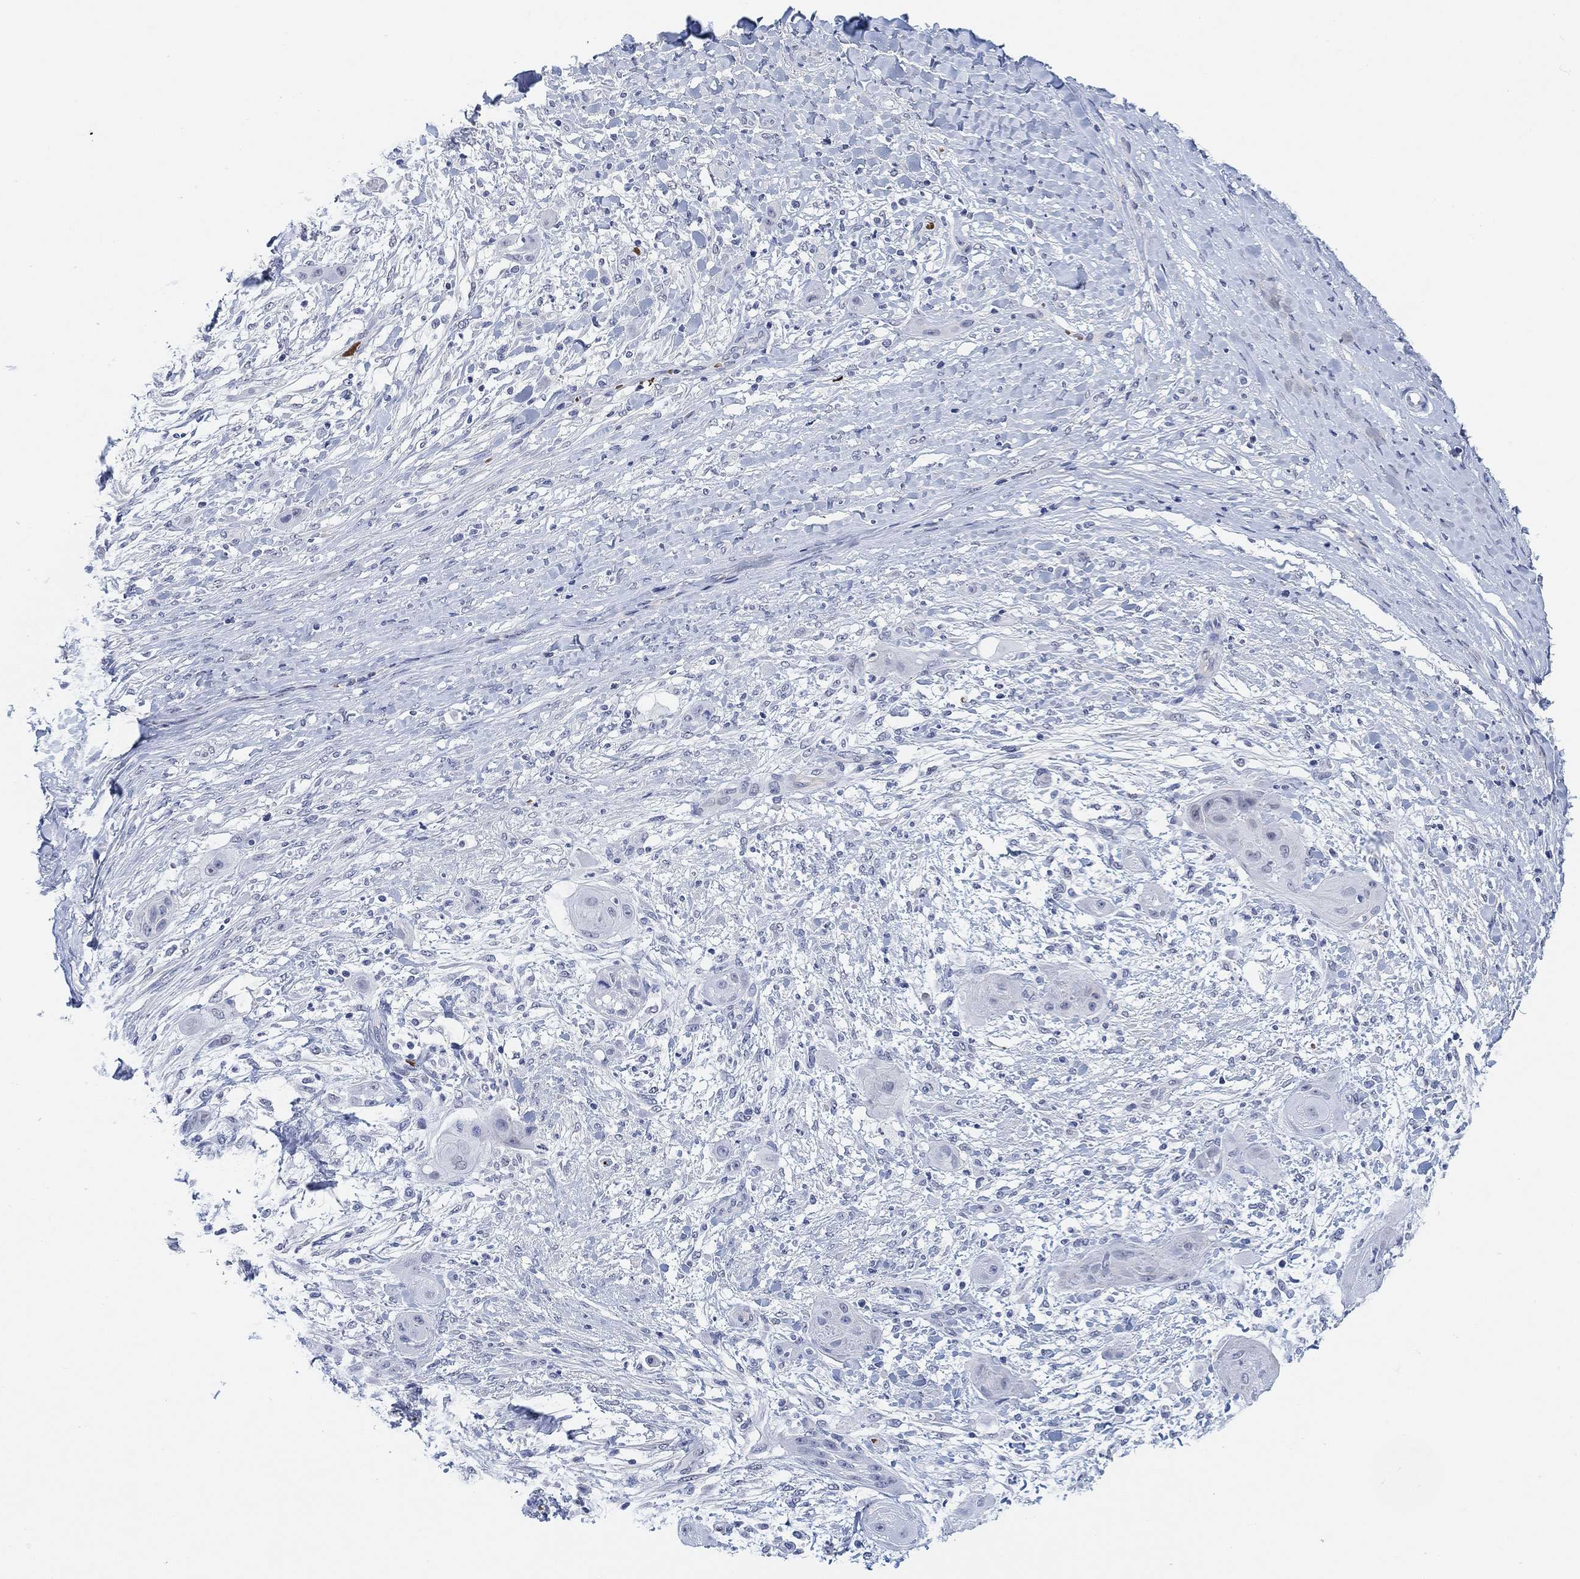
{"staining": {"intensity": "negative", "quantity": "none", "location": "none"}, "tissue": "skin cancer", "cell_type": "Tumor cells", "image_type": "cancer", "snomed": [{"axis": "morphology", "description": "Squamous cell carcinoma, NOS"}, {"axis": "topography", "description": "Skin"}], "caption": "Immunohistochemical staining of human skin cancer shows no significant positivity in tumor cells.", "gene": "PAX6", "patient": {"sex": "male", "age": 62}}